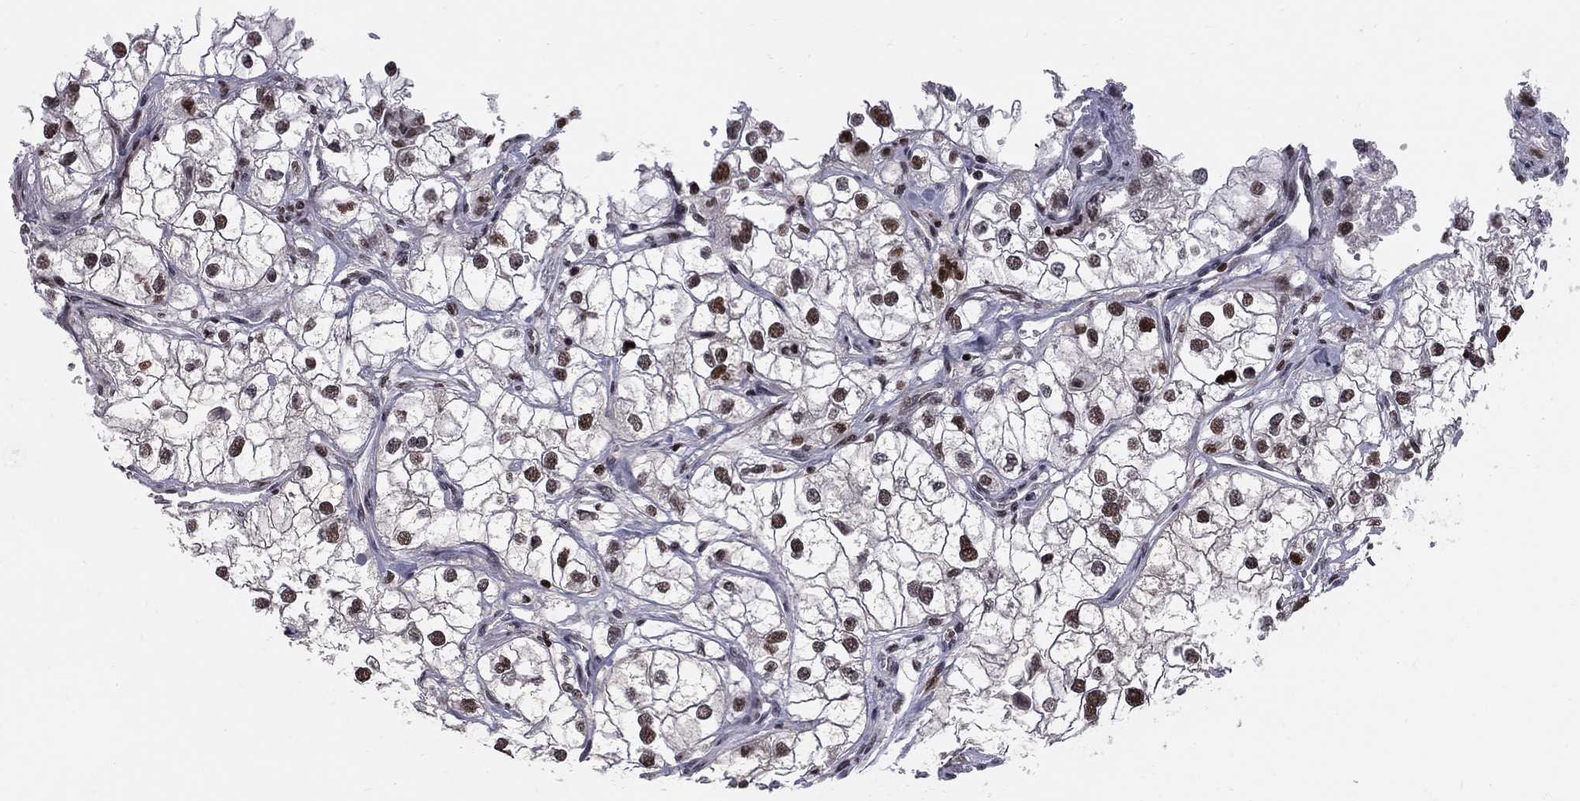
{"staining": {"intensity": "strong", "quantity": ">75%", "location": "nuclear"}, "tissue": "renal cancer", "cell_type": "Tumor cells", "image_type": "cancer", "snomed": [{"axis": "morphology", "description": "Adenocarcinoma, NOS"}, {"axis": "topography", "description": "Kidney"}], "caption": "A micrograph of human adenocarcinoma (renal) stained for a protein reveals strong nuclear brown staining in tumor cells. The staining was performed using DAB (3,3'-diaminobenzidine), with brown indicating positive protein expression. Nuclei are stained blue with hematoxylin.", "gene": "RNASEH2C", "patient": {"sex": "male", "age": 59}}